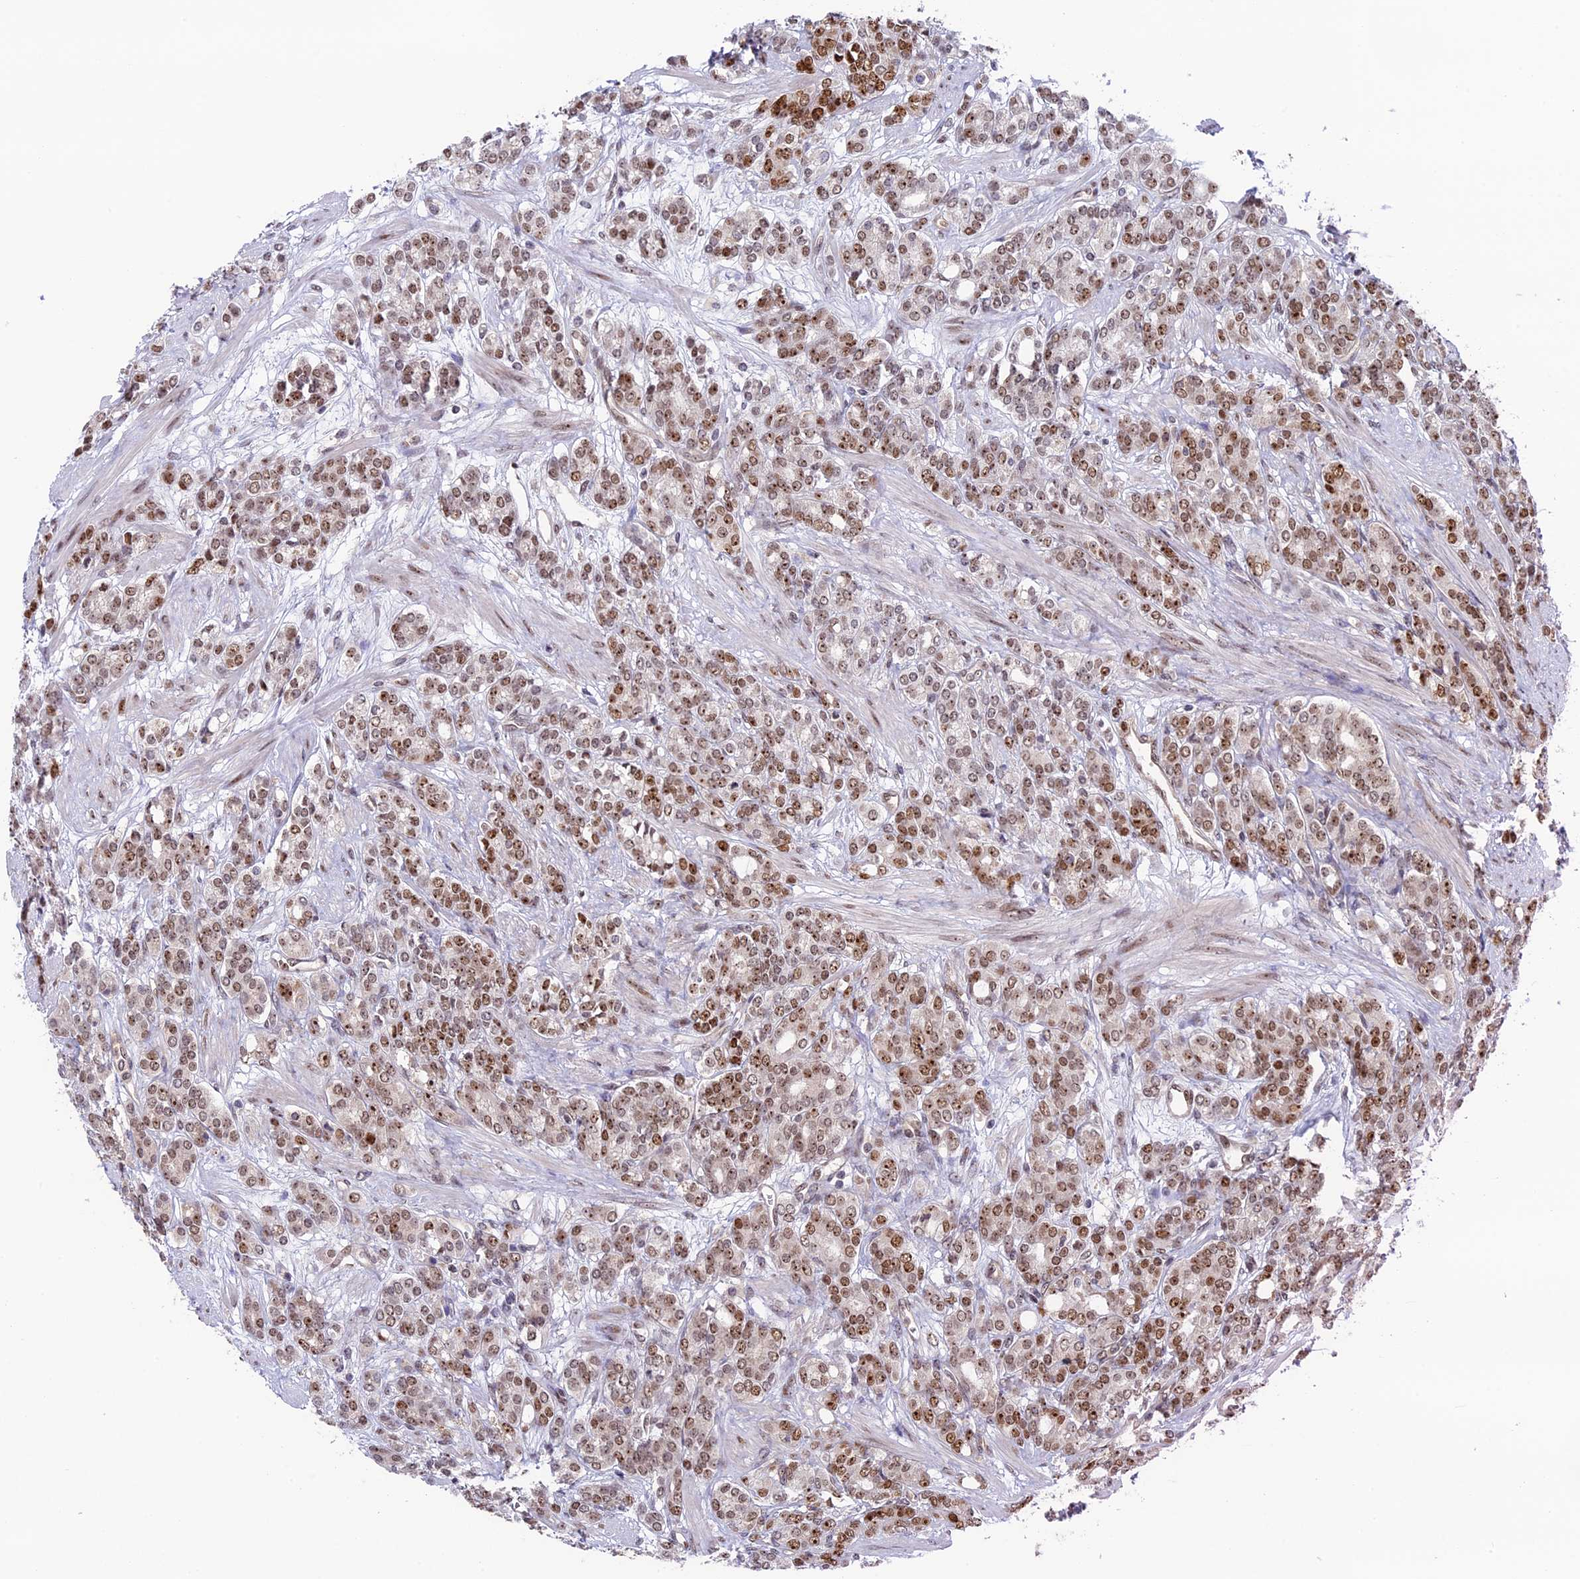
{"staining": {"intensity": "moderate", "quantity": ">75%", "location": "nuclear"}, "tissue": "prostate cancer", "cell_type": "Tumor cells", "image_type": "cancer", "snomed": [{"axis": "morphology", "description": "Adenocarcinoma, High grade"}, {"axis": "topography", "description": "Prostate"}], "caption": "Moderate nuclear protein staining is appreciated in about >75% of tumor cells in prostate cancer (high-grade adenocarcinoma).", "gene": "CCDC86", "patient": {"sex": "male", "age": 62}}